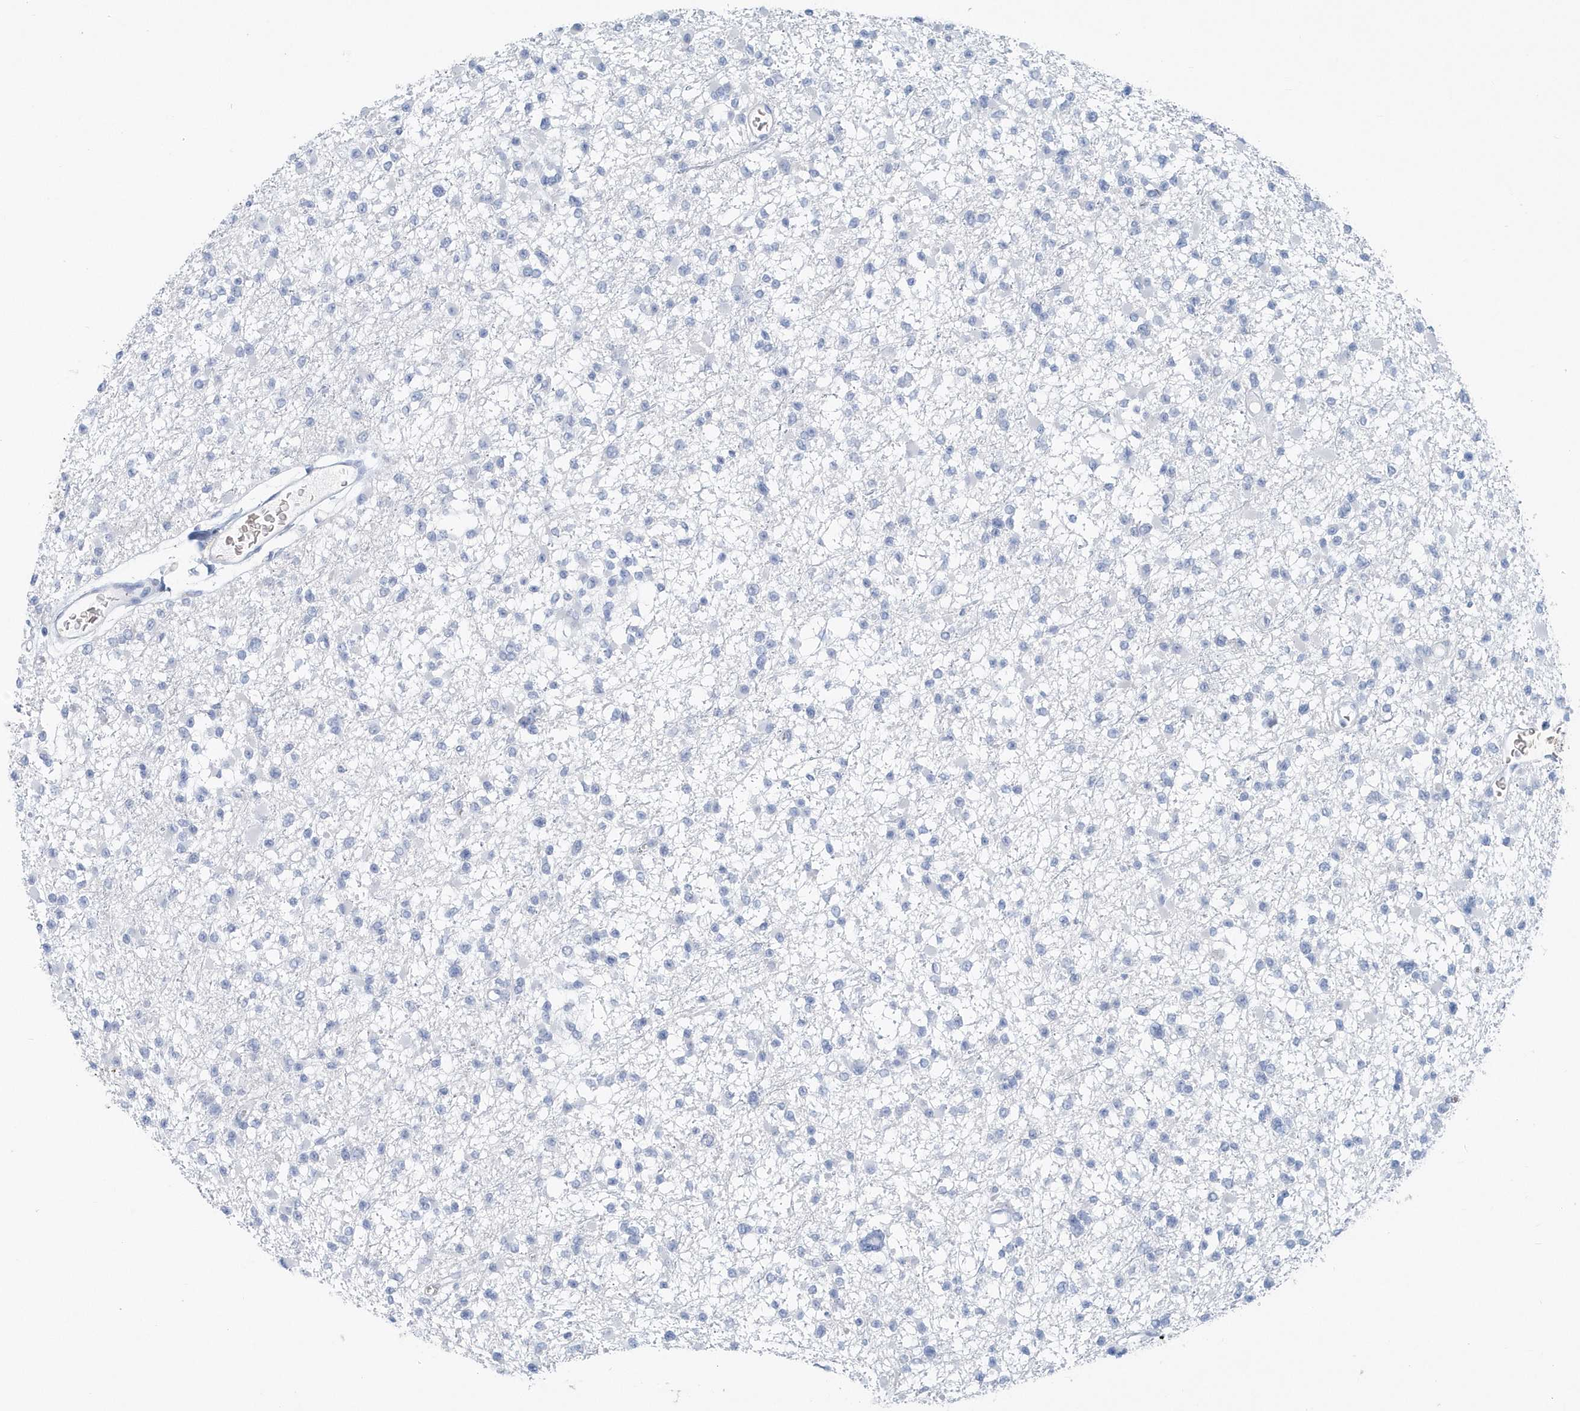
{"staining": {"intensity": "negative", "quantity": "none", "location": "none"}, "tissue": "glioma", "cell_type": "Tumor cells", "image_type": "cancer", "snomed": [{"axis": "morphology", "description": "Glioma, malignant, Low grade"}, {"axis": "topography", "description": "Brain"}], "caption": "High magnification brightfield microscopy of glioma stained with DAB (3,3'-diaminobenzidine) (brown) and counterstained with hematoxylin (blue): tumor cells show no significant staining.", "gene": "HBA2", "patient": {"sex": "female", "age": 22}}